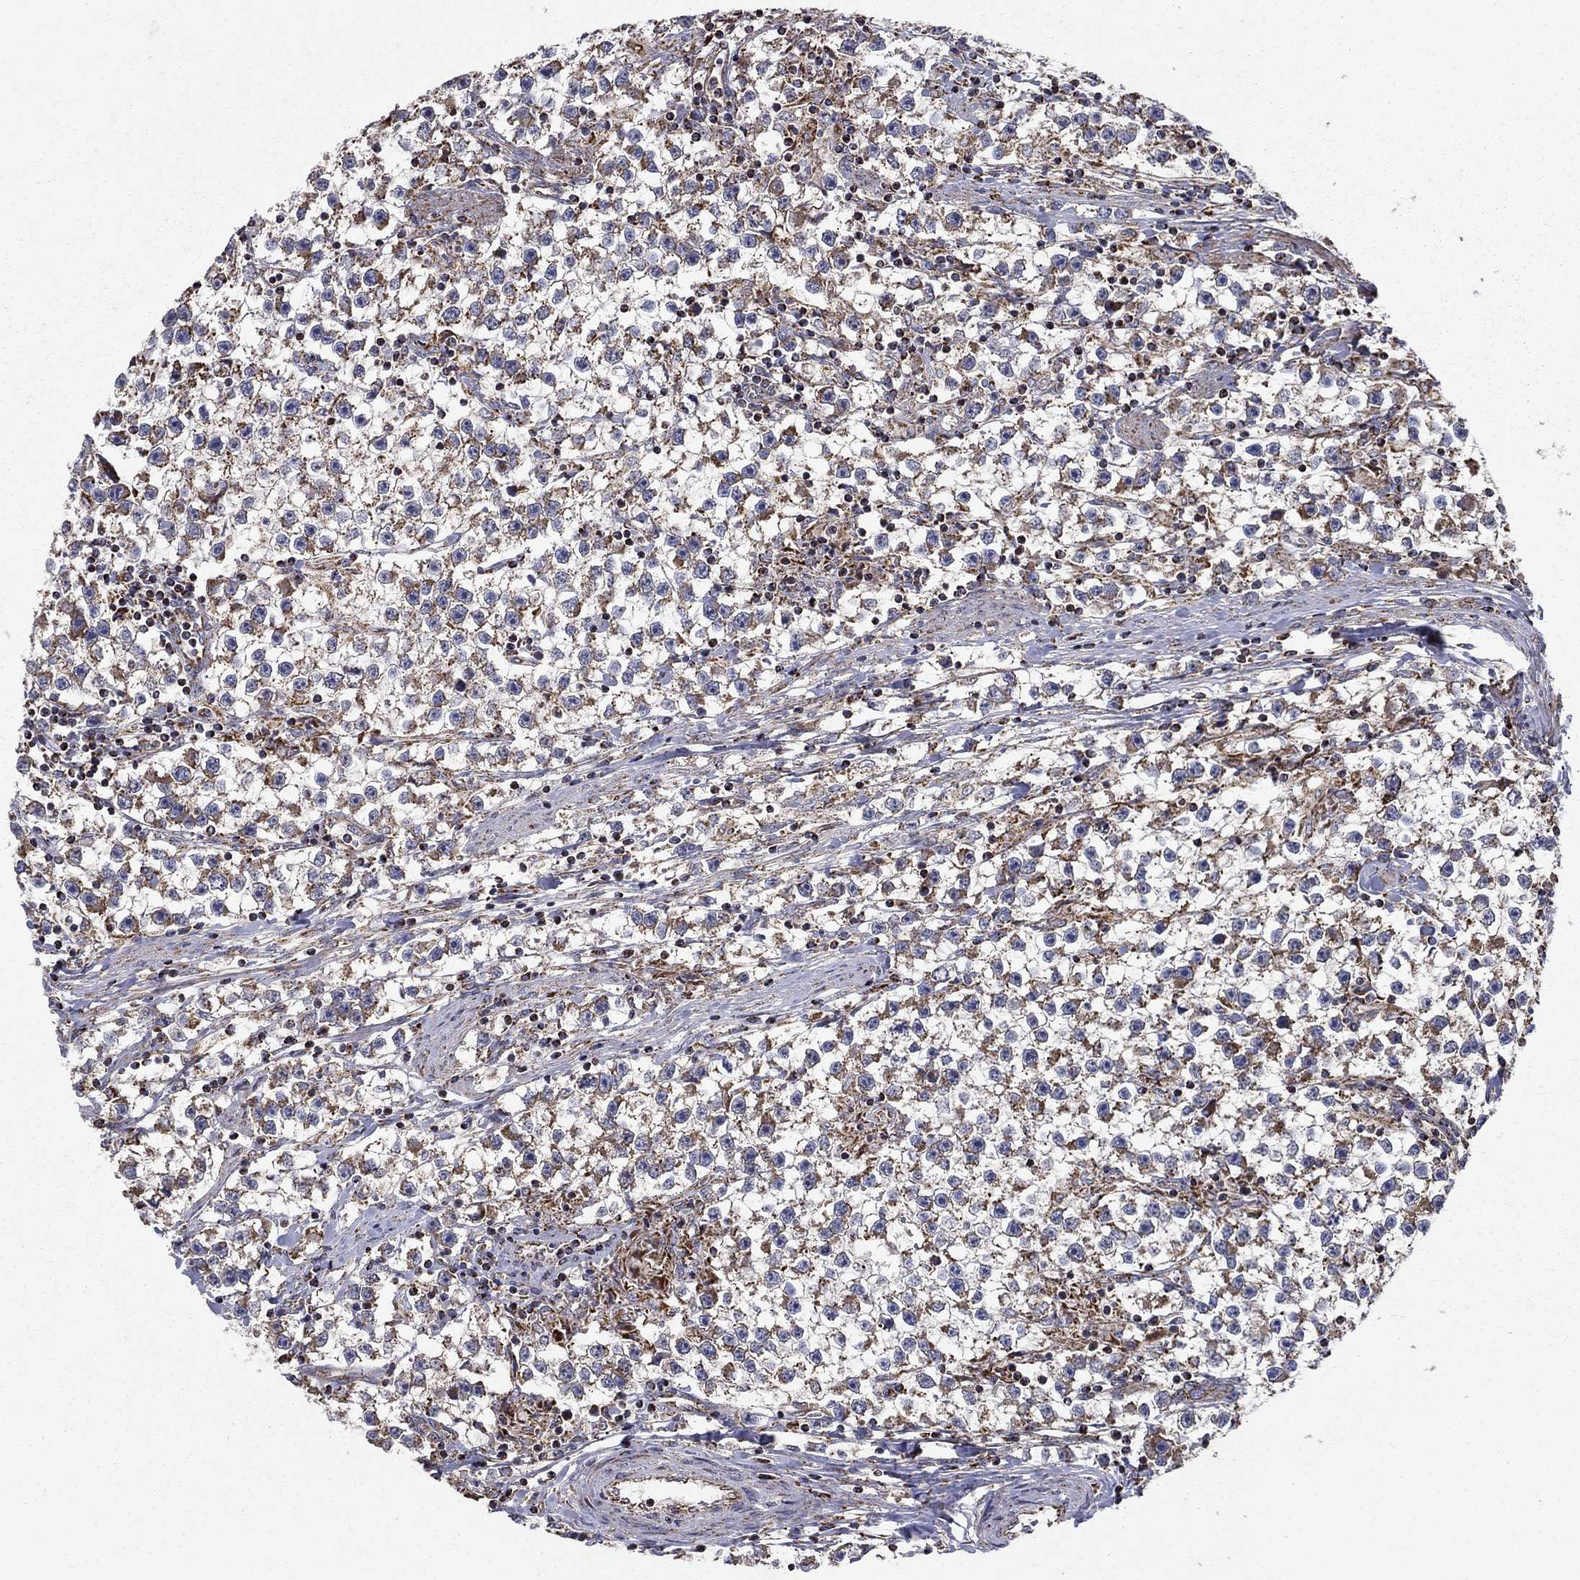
{"staining": {"intensity": "moderate", "quantity": "25%-75%", "location": "cytoplasmic/membranous"}, "tissue": "testis cancer", "cell_type": "Tumor cells", "image_type": "cancer", "snomed": [{"axis": "morphology", "description": "Seminoma, NOS"}, {"axis": "topography", "description": "Testis"}], "caption": "Tumor cells display medium levels of moderate cytoplasmic/membranous expression in approximately 25%-75% of cells in human testis cancer (seminoma). Nuclei are stained in blue.", "gene": "NDUFS8", "patient": {"sex": "male", "age": 59}}